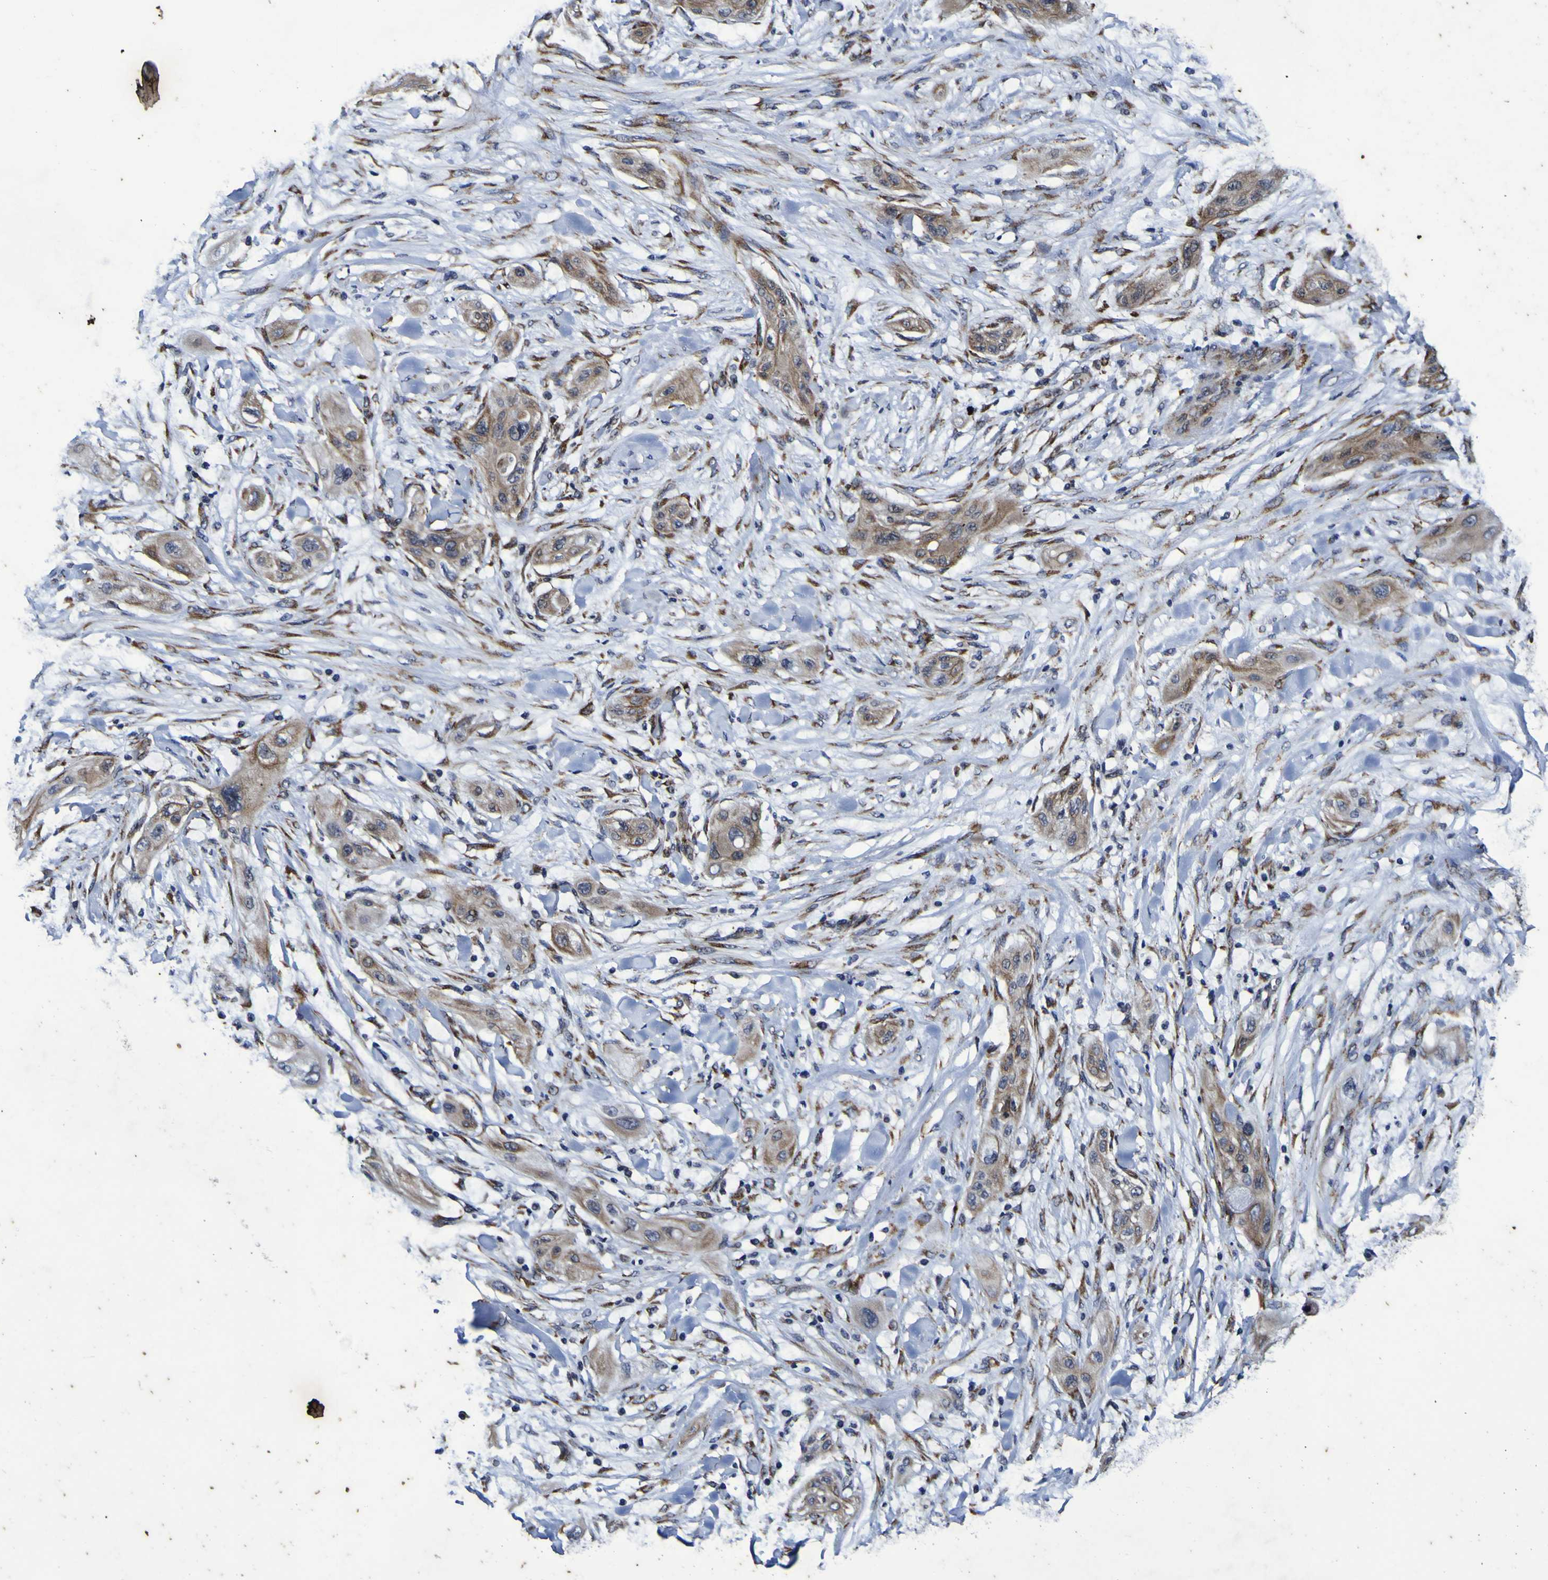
{"staining": {"intensity": "moderate", "quantity": ">75%", "location": "cytoplasmic/membranous"}, "tissue": "lung cancer", "cell_type": "Tumor cells", "image_type": "cancer", "snomed": [{"axis": "morphology", "description": "Squamous cell carcinoma, NOS"}, {"axis": "topography", "description": "Lung"}], "caption": "A medium amount of moderate cytoplasmic/membranous positivity is identified in approximately >75% of tumor cells in squamous cell carcinoma (lung) tissue.", "gene": "P3H1", "patient": {"sex": "female", "age": 47}}